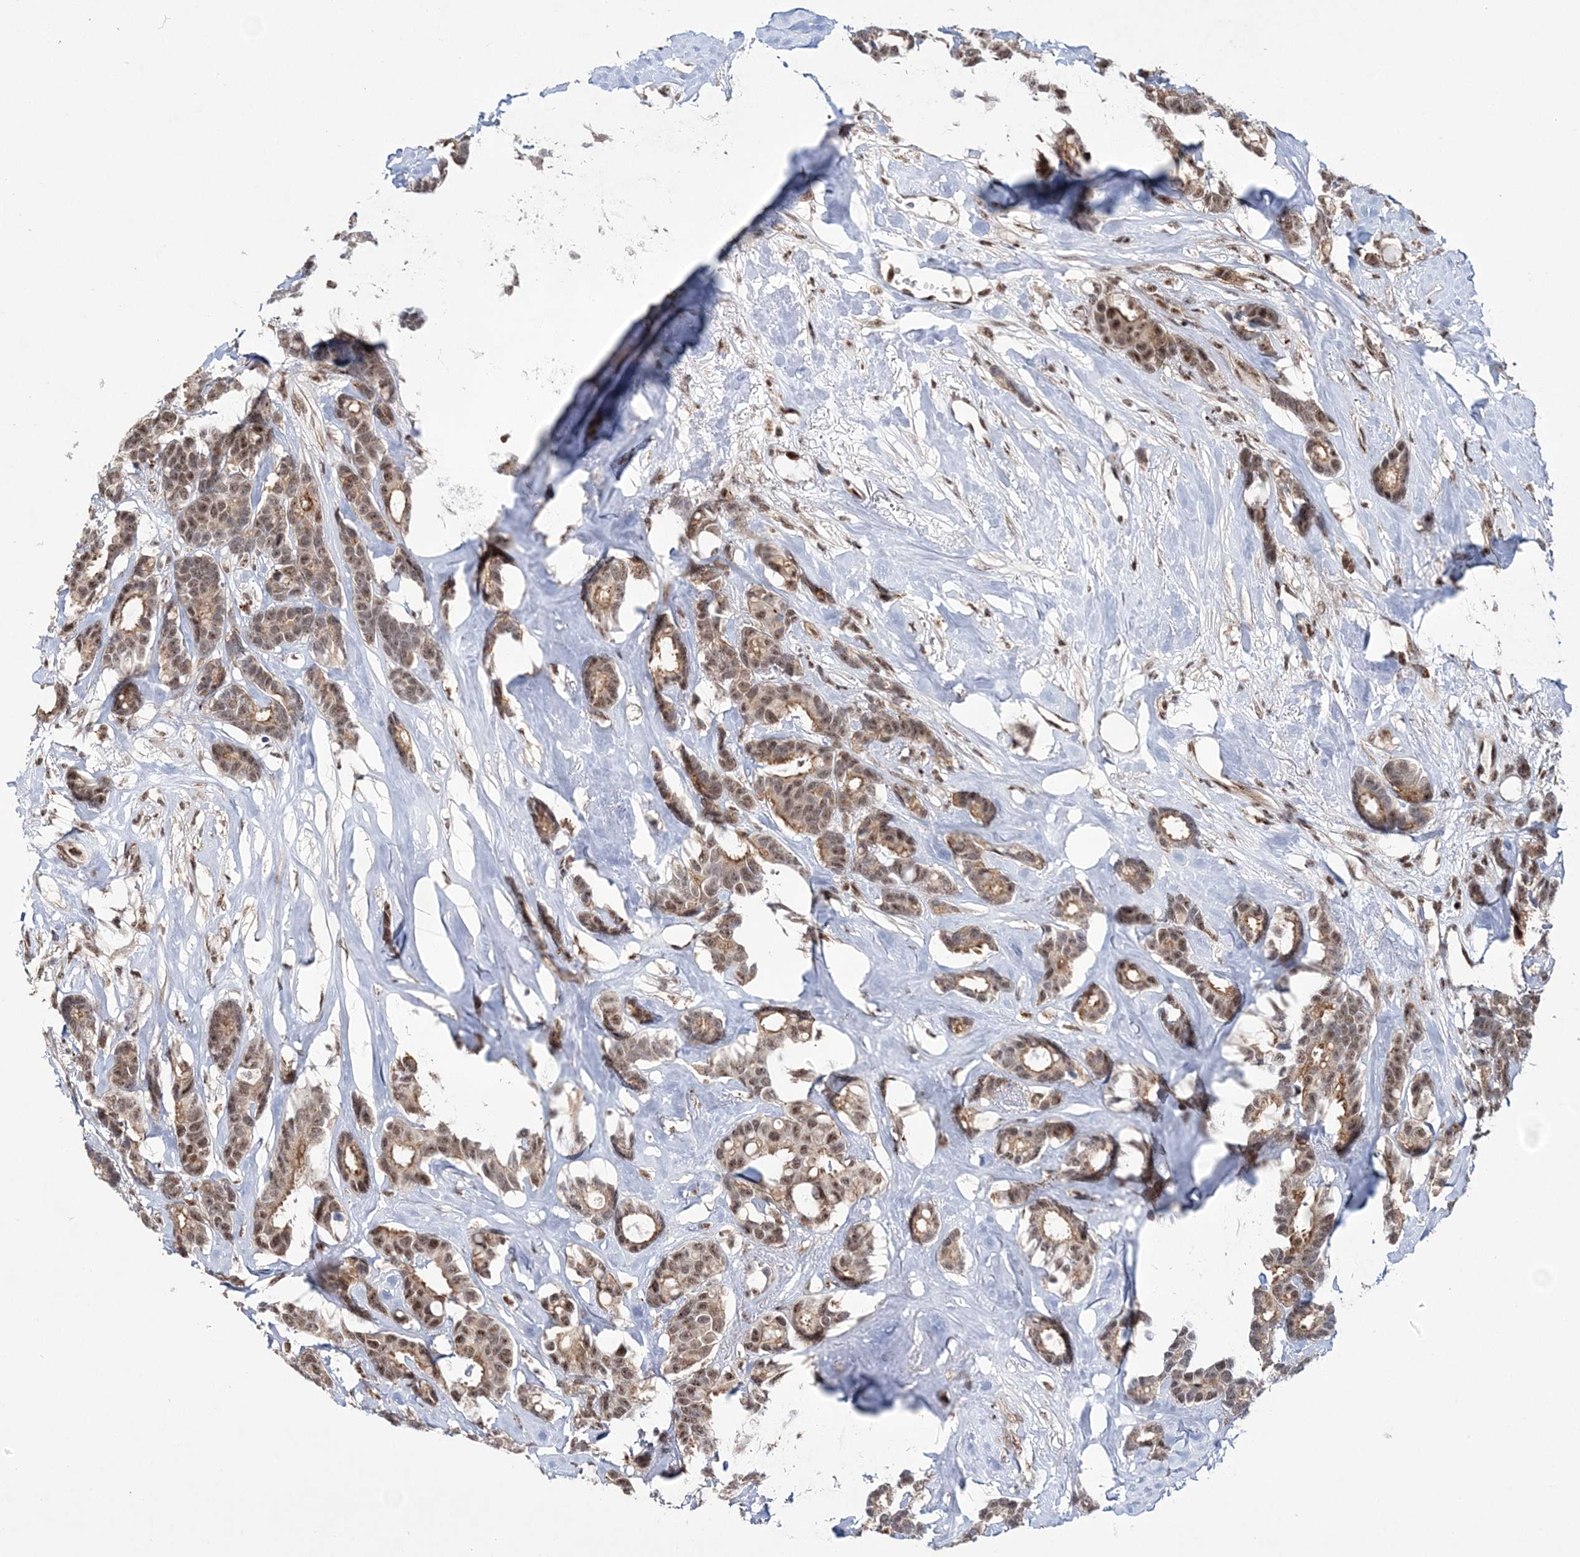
{"staining": {"intensity": "moderate", "quantity": ">75%", "location": "cytoplasmic/membranous,nuclear"}, "tissue": "breast cancer", "cell_type": "Tumor cells", "image_type": "cancer", "snomed": [{"axis": "morphology", "description": "Duct carcinoma"}, {"axis": "topography", "description": "Breast"}], "caption": "This micrograph shows immunohistochemistry (IHC) staining of human breast intraductal carcinoma, with medium moderate cytoplasmic/membranous and nuclear positivity in about >75% of tumor cells.", "gene": "TATDN2", "patient": {"sex": "female", "age": 87}}